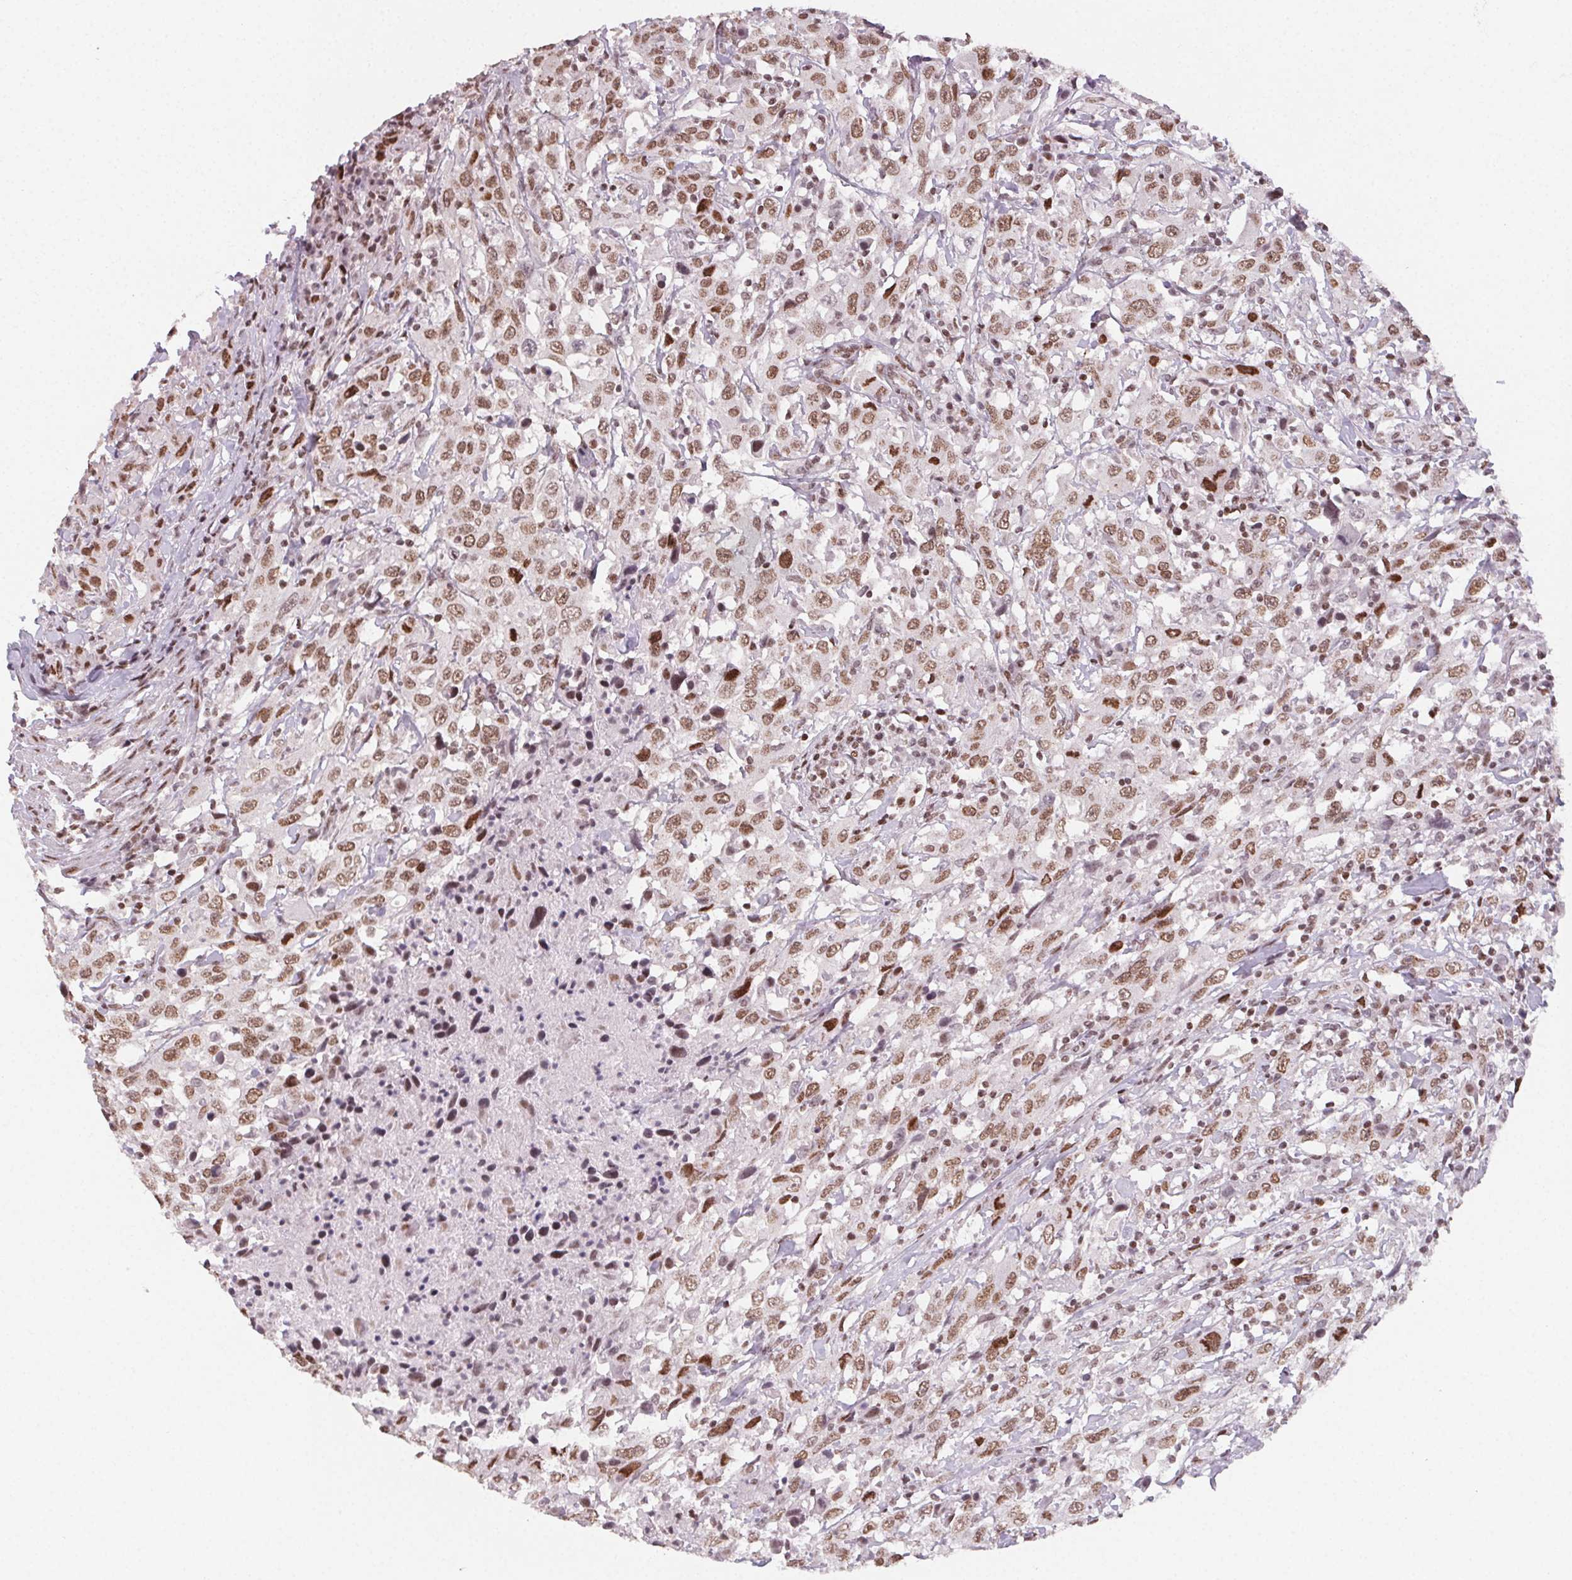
{"staining": {"intensity": "moderate", "quantity": ">75%", "location": "nuclear"}, "tissue": "urothelial cancer", "cell_type": "Tumor cells", "image_type": "cancer", "snomed": [{"axis": "morphology", "description": "Urothelial carcinoma, High grade"}, {"axis": "topography", "description": "Urinary bladder"}], "caption": "Urothelial carcinoma (high-grade) was stained to show a protein in brown. There is medium levels of moderate nuclear staining in approximately >75% of tumor cells.", "gene": "KMT2A", "patient": {"sex": "male", "age": 61}}